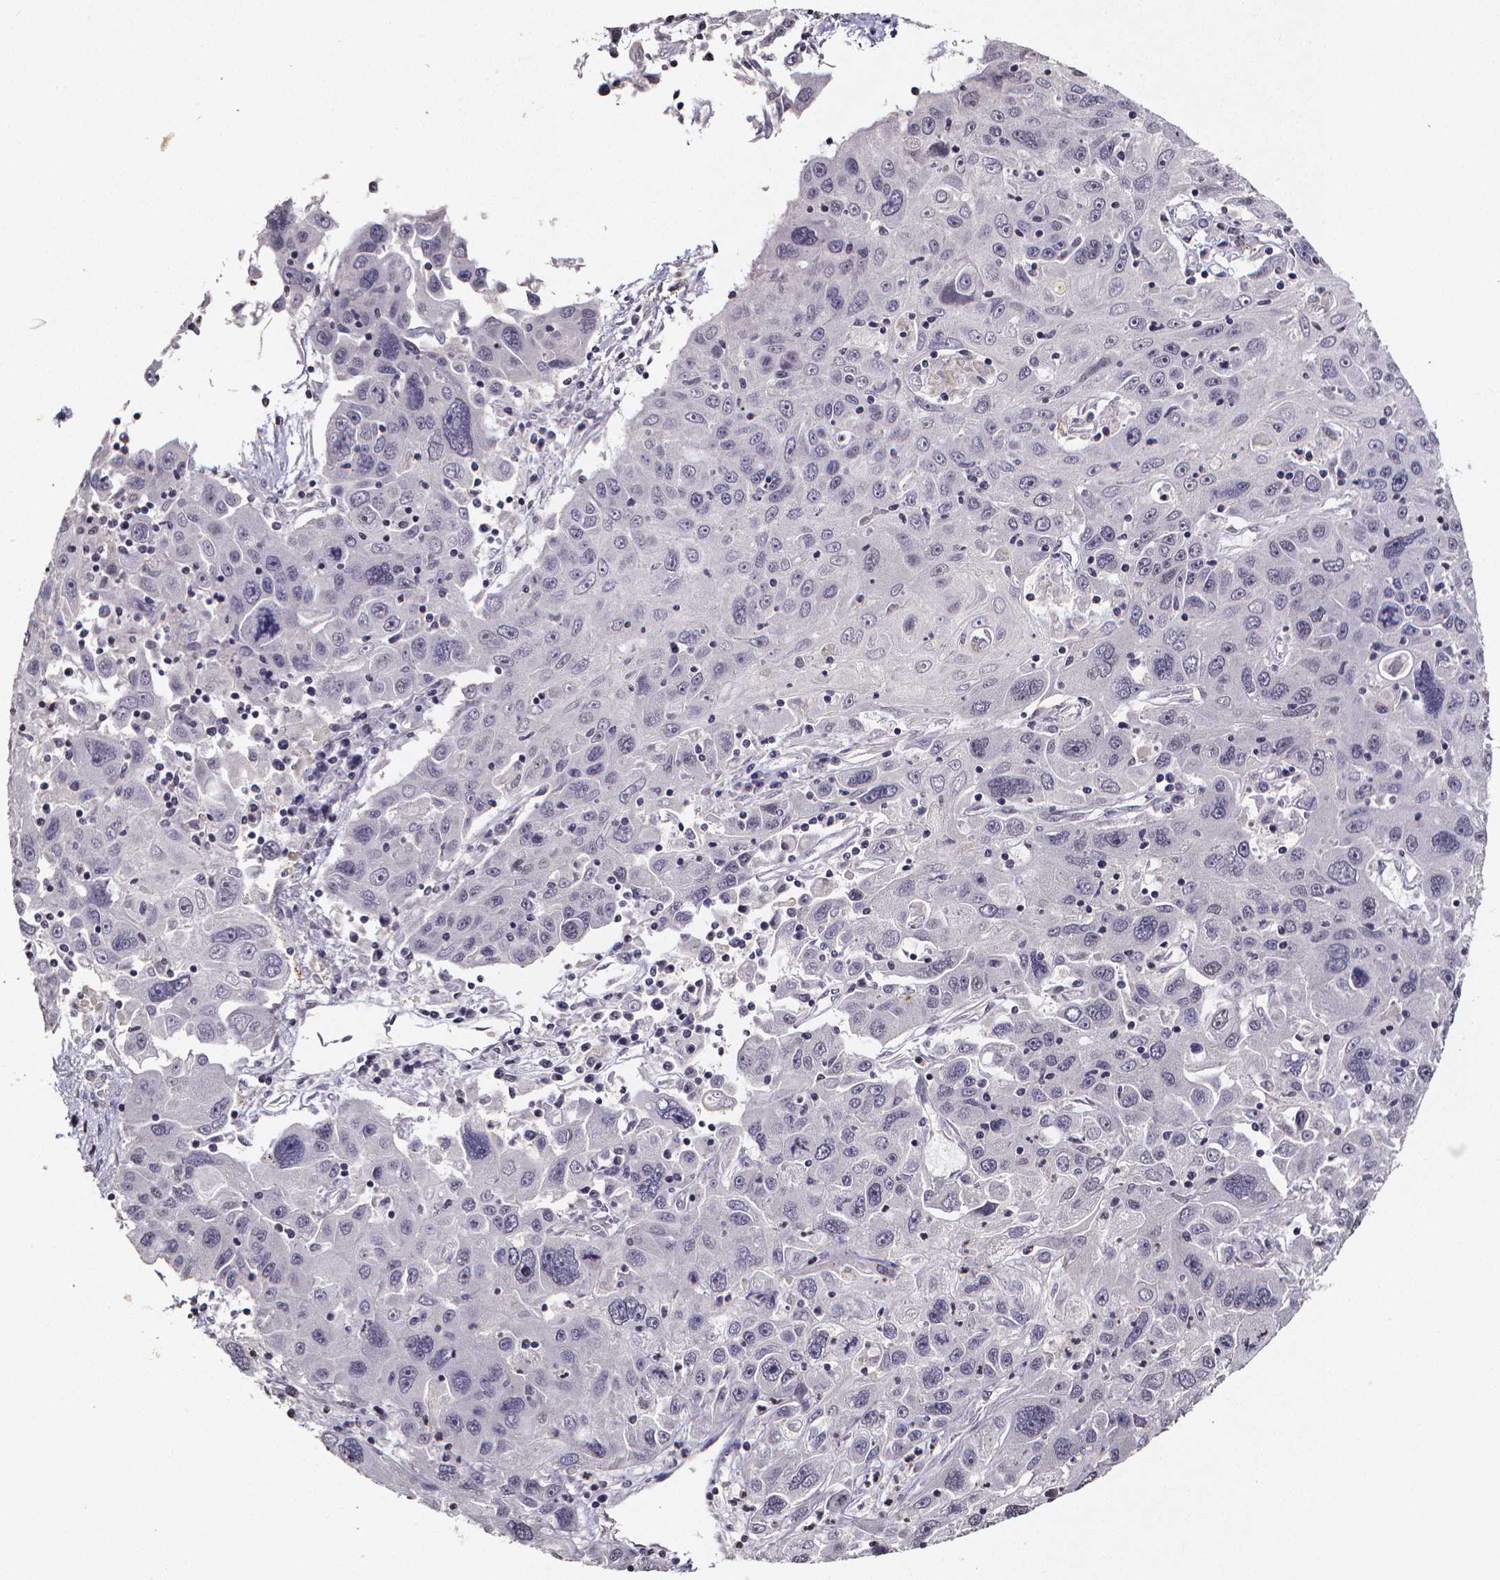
{"staining": {"intensity": "negative", "quantity": "none", "location": "none"}, "tissue": "stomach cancer", "cell_type": "Tumor cells", "image_type": "cancer", "snomed": [{"axis": "morphology", "description": "Adenocarcinoma, NOS"}, {"axis": "topography", "description": "Stomach"}], "caption": "Stomach cancer was stained to show a protein in brown. There is no significant expression in tumor cells.", "gene": "TP73", "patient": {"sex": "male", "age": 56}}